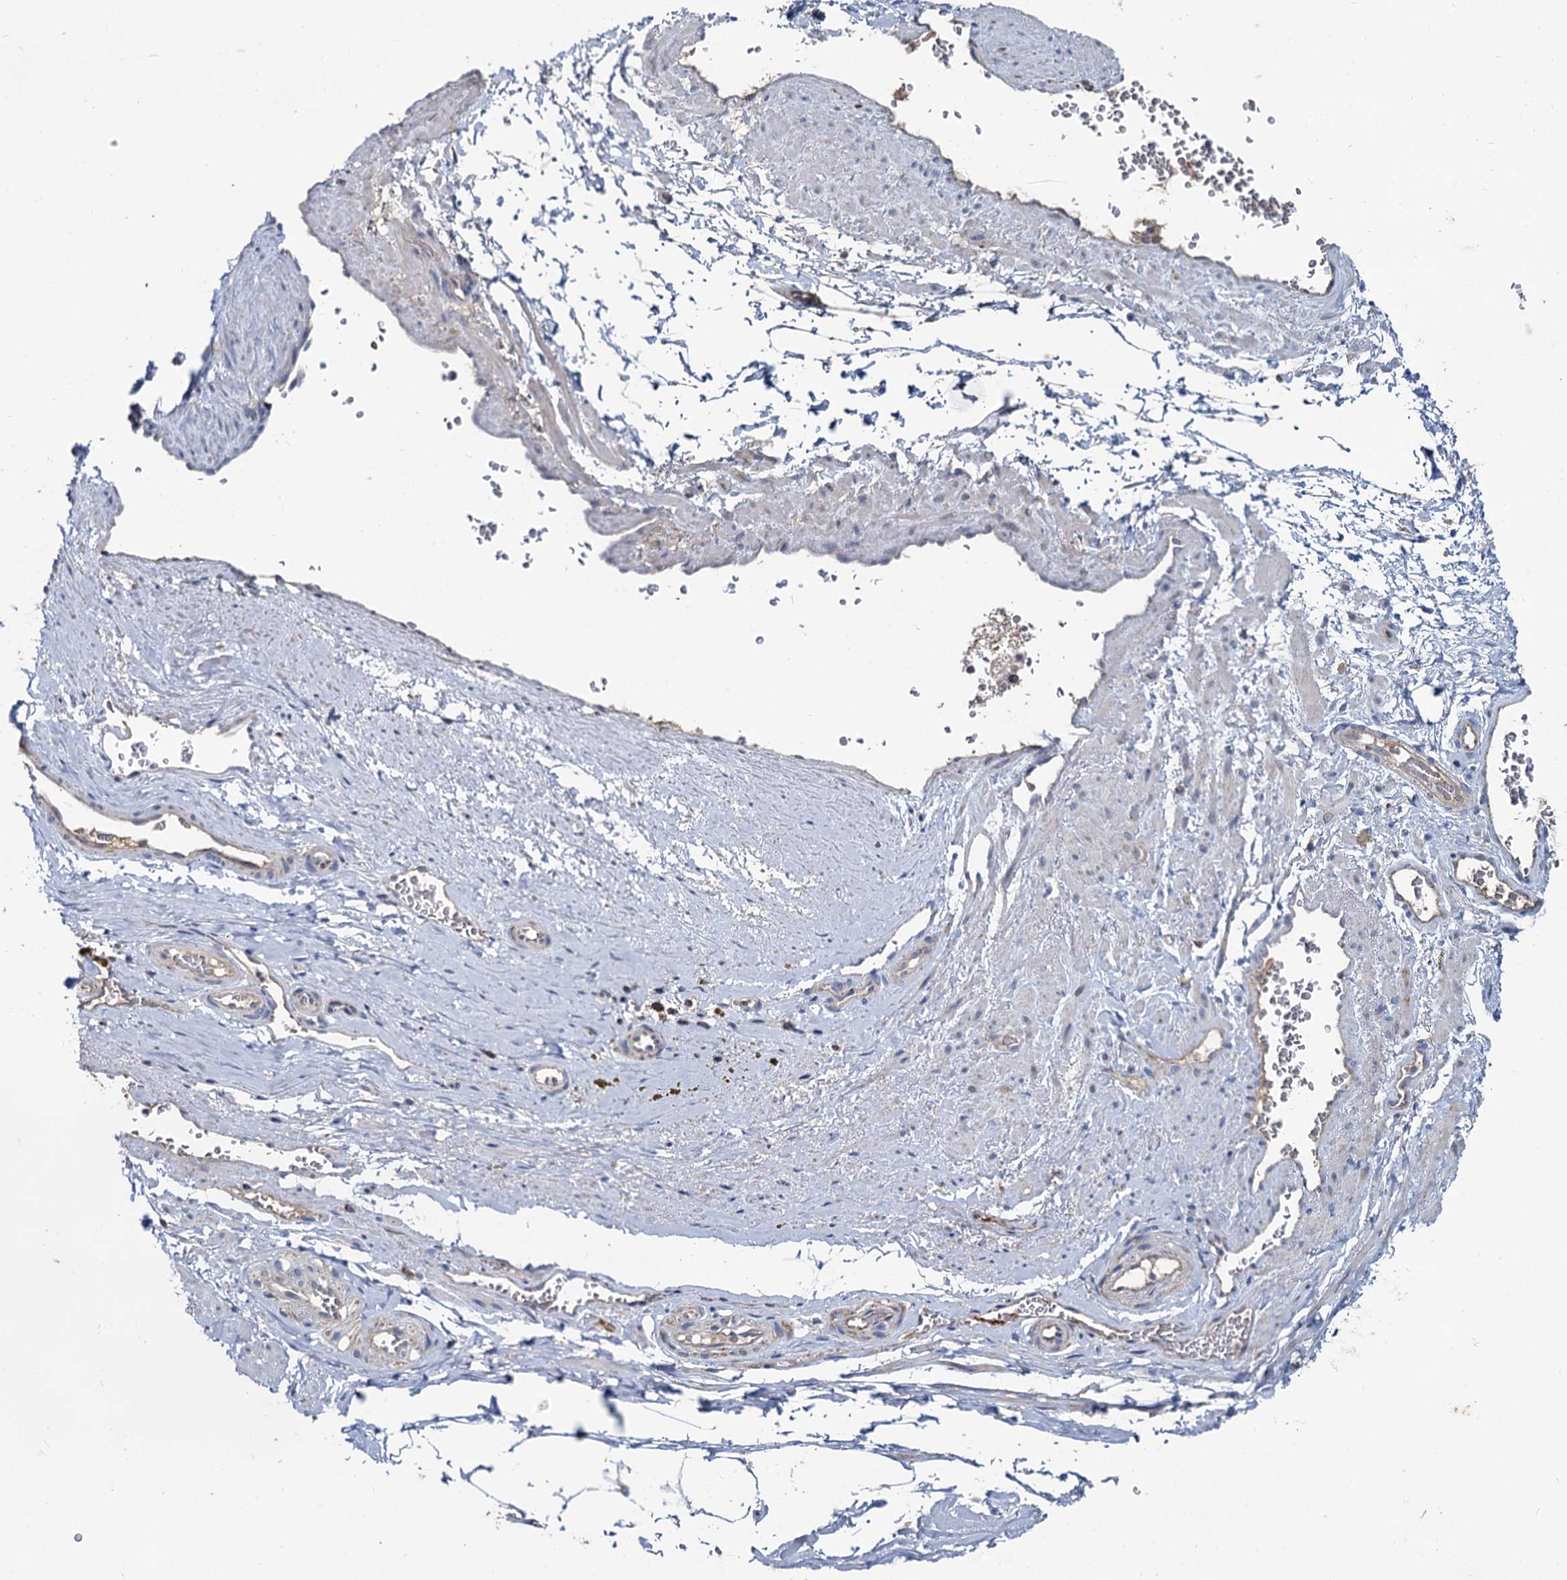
{"staining": {"intensity": "negative", "quantity": "none", "location": "none"}, "tissue": "adipose tissue", "cell_type": "Adipocytes", "image_type": "normal", "snomed": [{"axis": "morphology", "description": "Normal tissue, NOS"}, {"axis": "morphology", "description": "Adenocarcinoma, Low grade"}, {"axis": "topography", "description": "Prostate"}, {"axis": "topography", "description": "Peripheral nerve tissue"}], "caption": "Immunohistochemistry histopathology image of unremarkable adipose tissue stained for a protein (brown), which reveals no staining in adipocytes. The staining was performed using DAB (3,3'-diaminobenzidine) to visualize the protein expression in brown, while the nuclei were stained in blue with hematoxylin (Magnification: 20x).", "gene": "METTL4", "patient": {"sex": "male", "age": 63}}